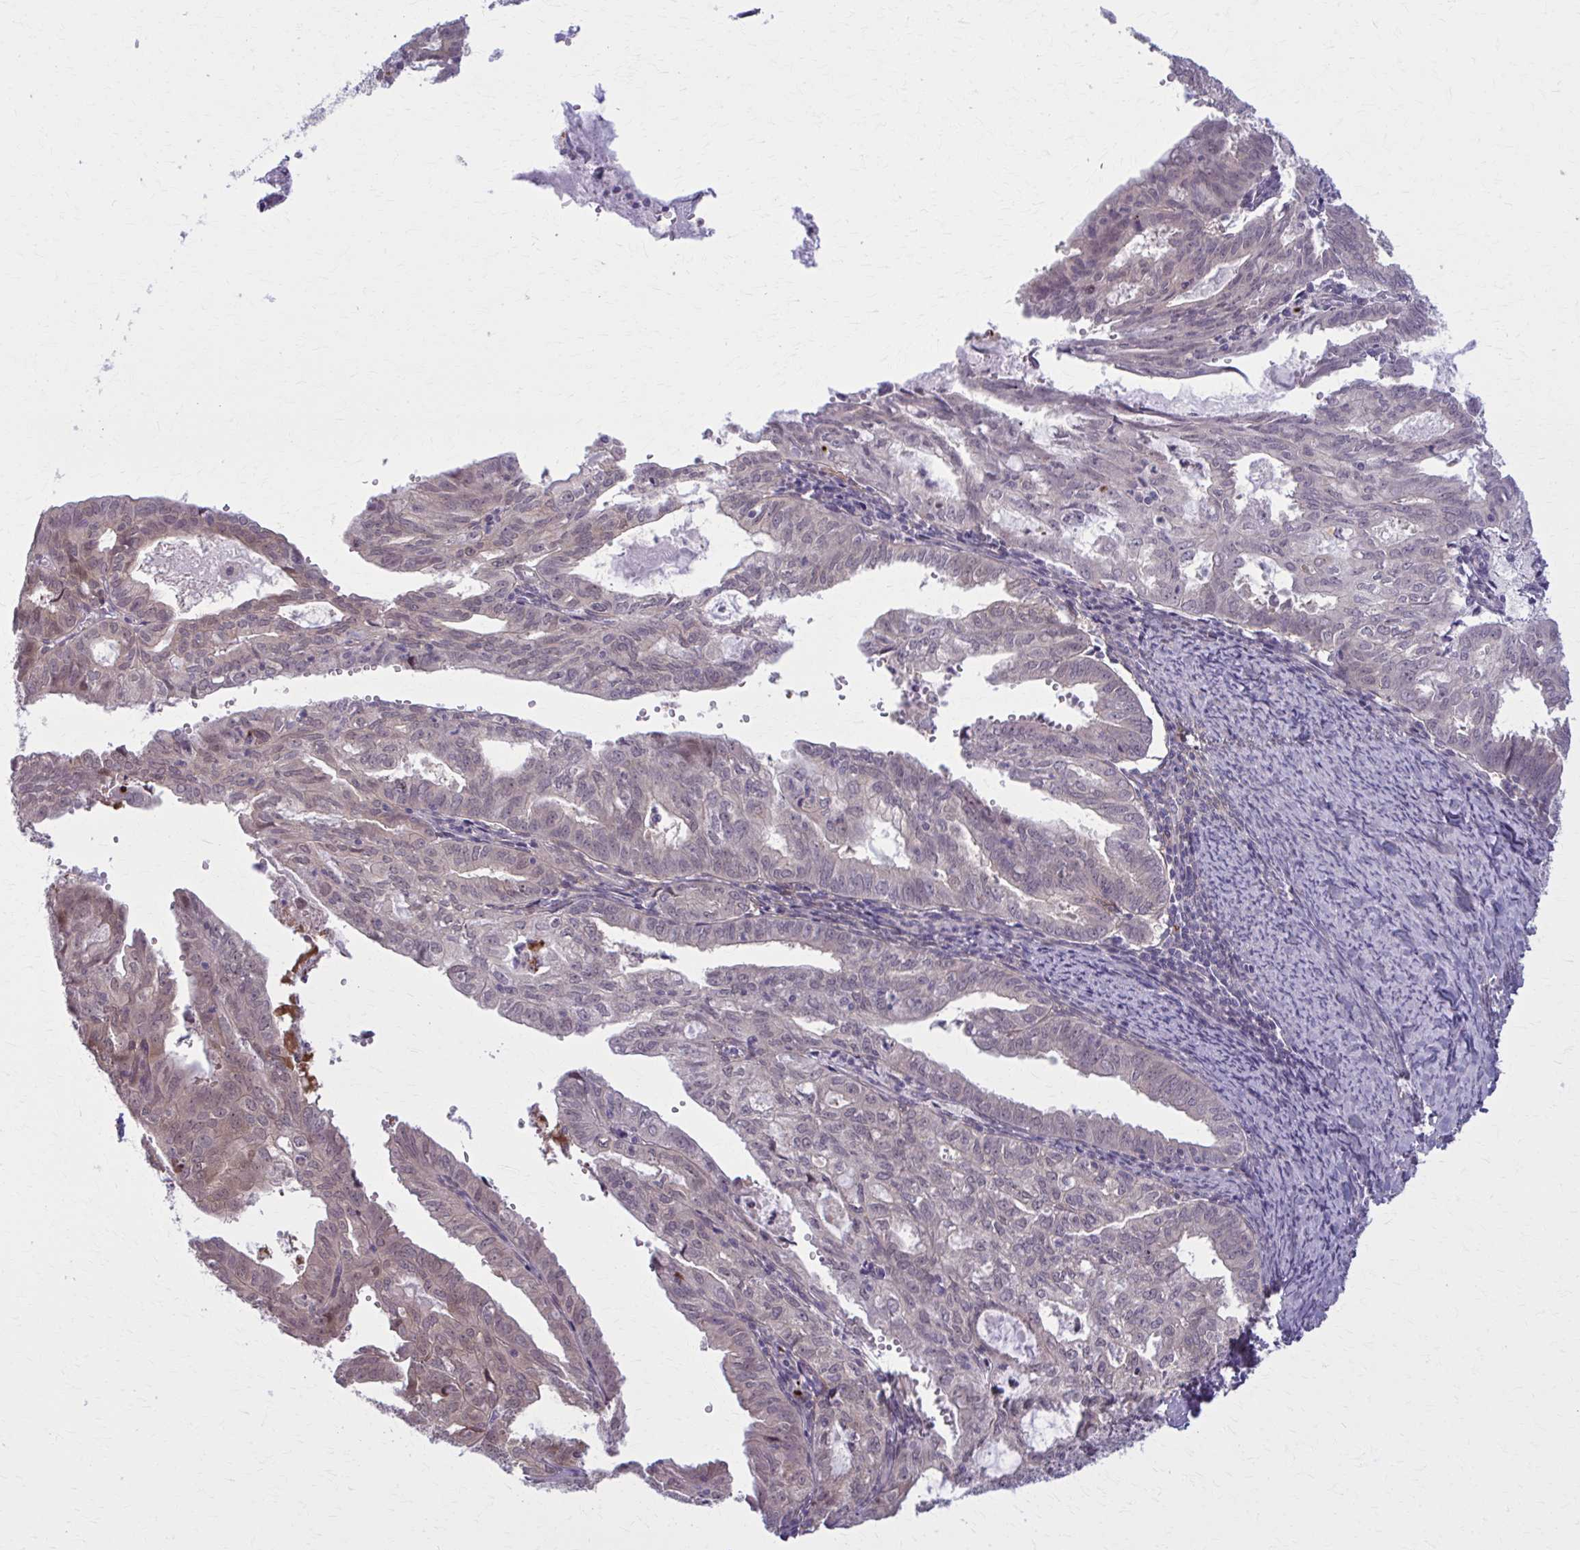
{"staining": {"intensity": "weak", "quantity": "<25%", "location": "cytoplasmic/membranous"}, "tissue": "endometrial cancer", "cell_type": "Tumor cells", "image_type": "cancer", "snomed": [{"axis": "morphology", "description": "Adenocarcinoma, NOS"}, {"axis": "topography", "description": "Endometrium"}], "caption": "This is a histopathology image of immunohistochemistry staining of endometrial cancer (adenocarcinoma), which shows no staining in tumor cells. (DAB immunohistochemistry (IHC) visualized using brightfield microscopy, high magnification).", "gene": "NUMBL", "patient": {"sex": "female", "age": 70}}